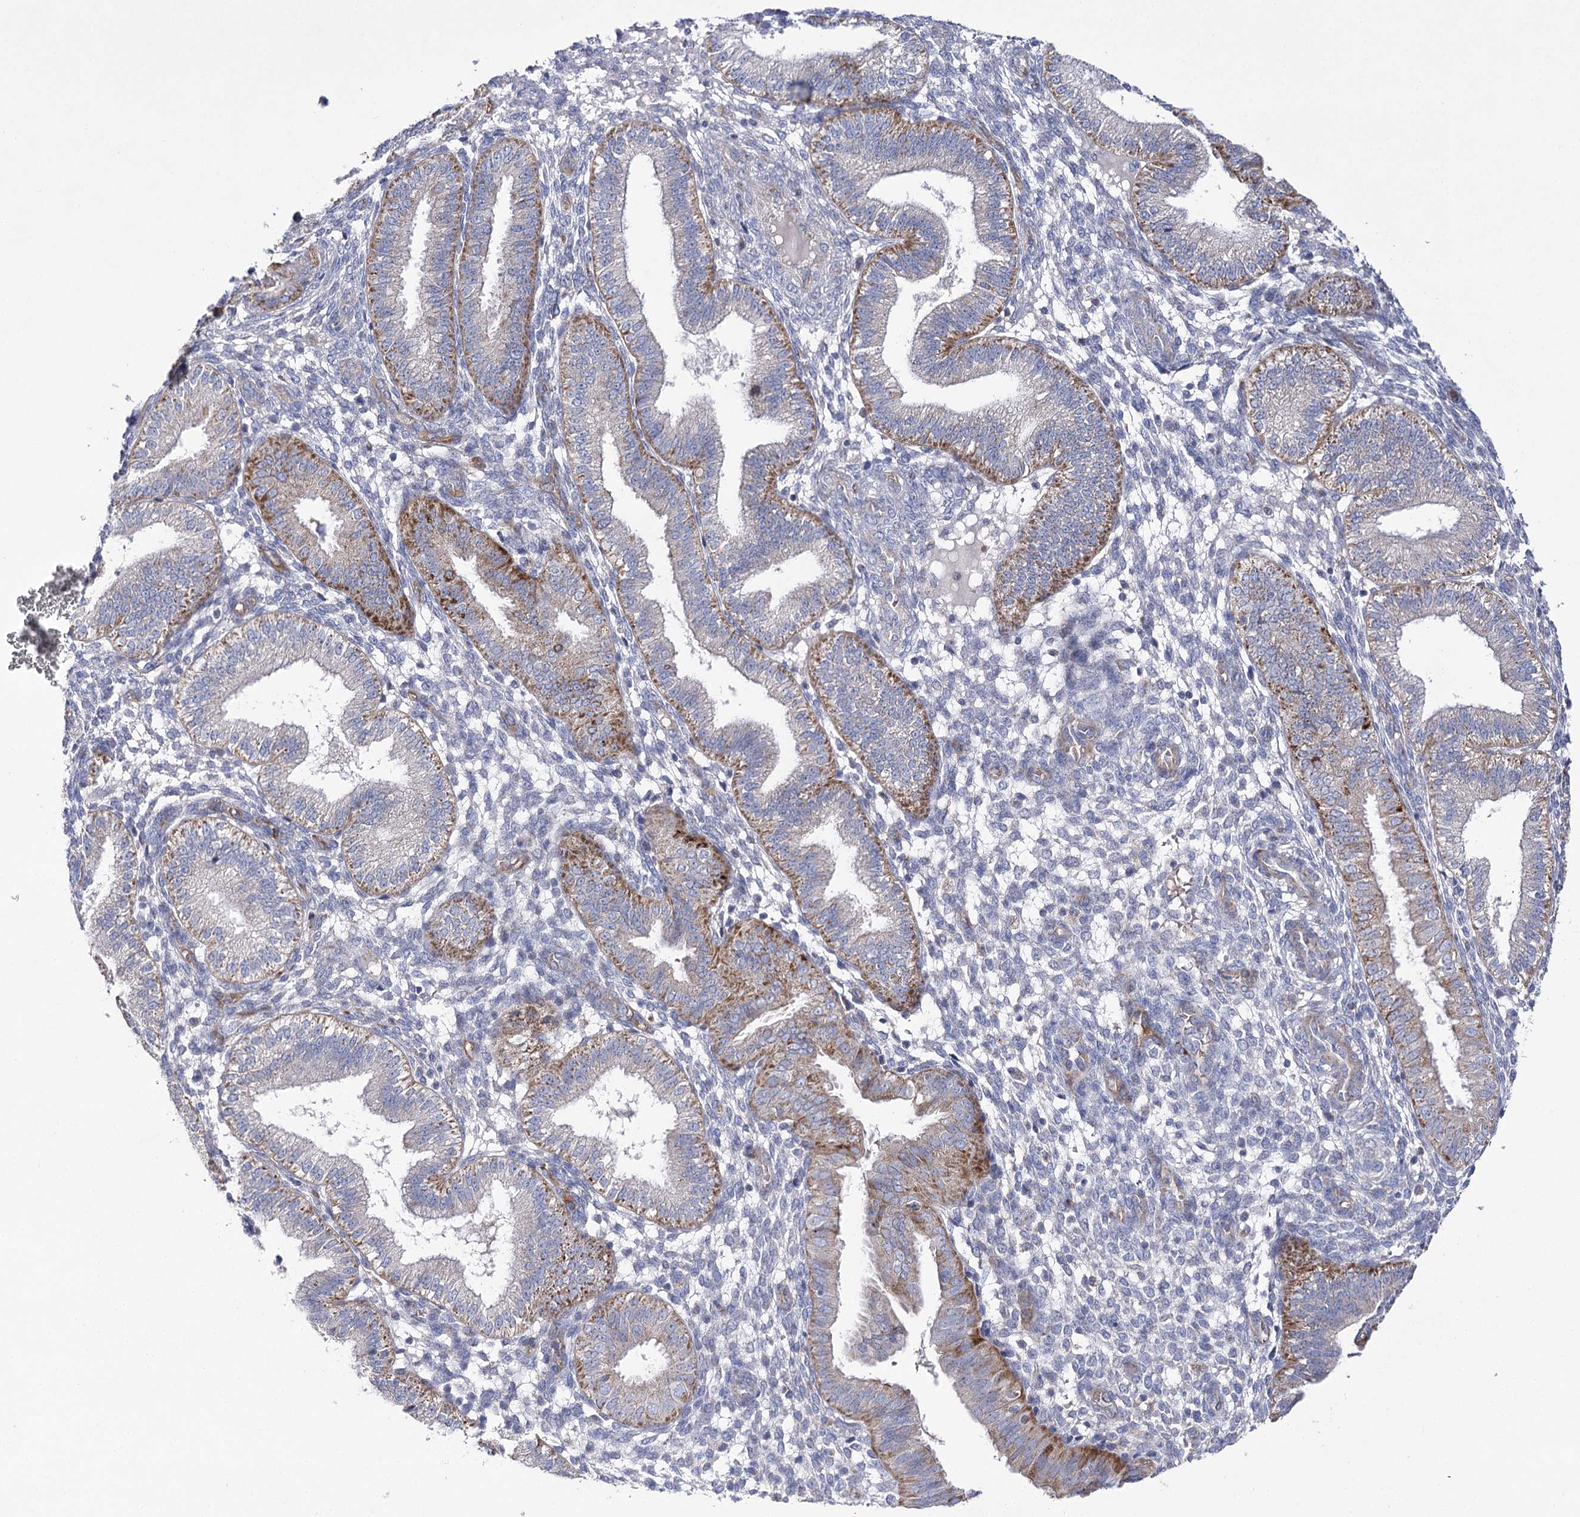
{"staining": {"intensity": "negative", "quantity": "none", "location": "none"}, "tissue": "endometrium", "cell_type": "Cells in endometrial stroma", "image_type": "normal", "snomed": [{"axis": "morphology", "description": "Normal tissue, NOS"}, {"axis": "topography", "description": "Endometrium"}], "caption": "IHC of unremarkable human endometrium shows no positivity in cells in endometrial stroma.", "gene": "COX15", "patient": {"sex": "female", "age": 39}}